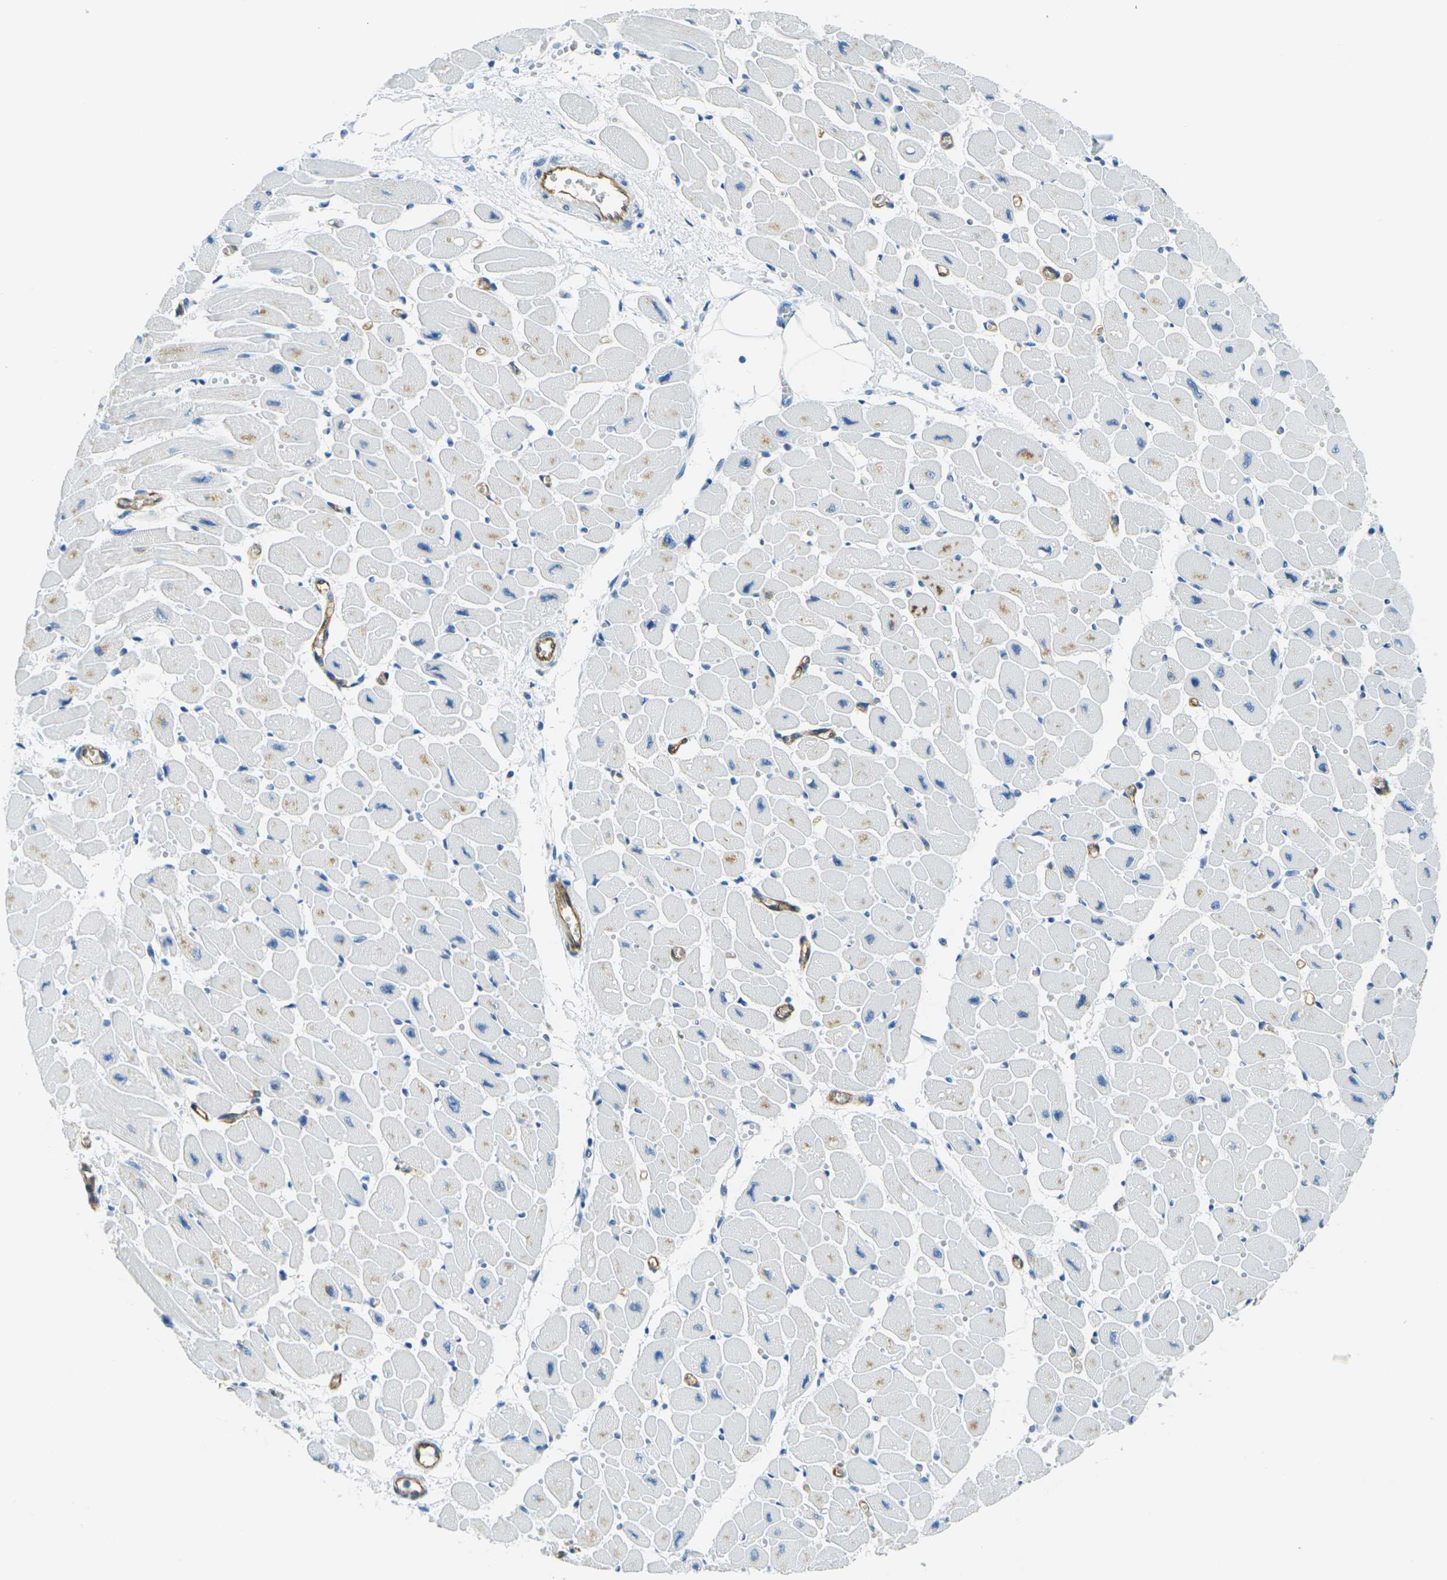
{"staining": {"intensity": "negative", "quantity": "none", "location": "none"}, "tissue": "heart muscle", "cell_type": "Cardiomyocytes", "image_type": "normal", "snomed": [{"axis": "morphology", "description": "Normal tissue, NOS"}, {"axis": "topography", "description": "Heart"}], "caption": "Immunohistochemical staining of unremarkable human heart muscle exhibits no significant expression in cardiomyocytes. (DAB (3,3'-diaminobenzidine) immunohistochemistry (IHC), high magnification).", "gene": "OCLN", "patient": {"sex": "female", "age": 54}}